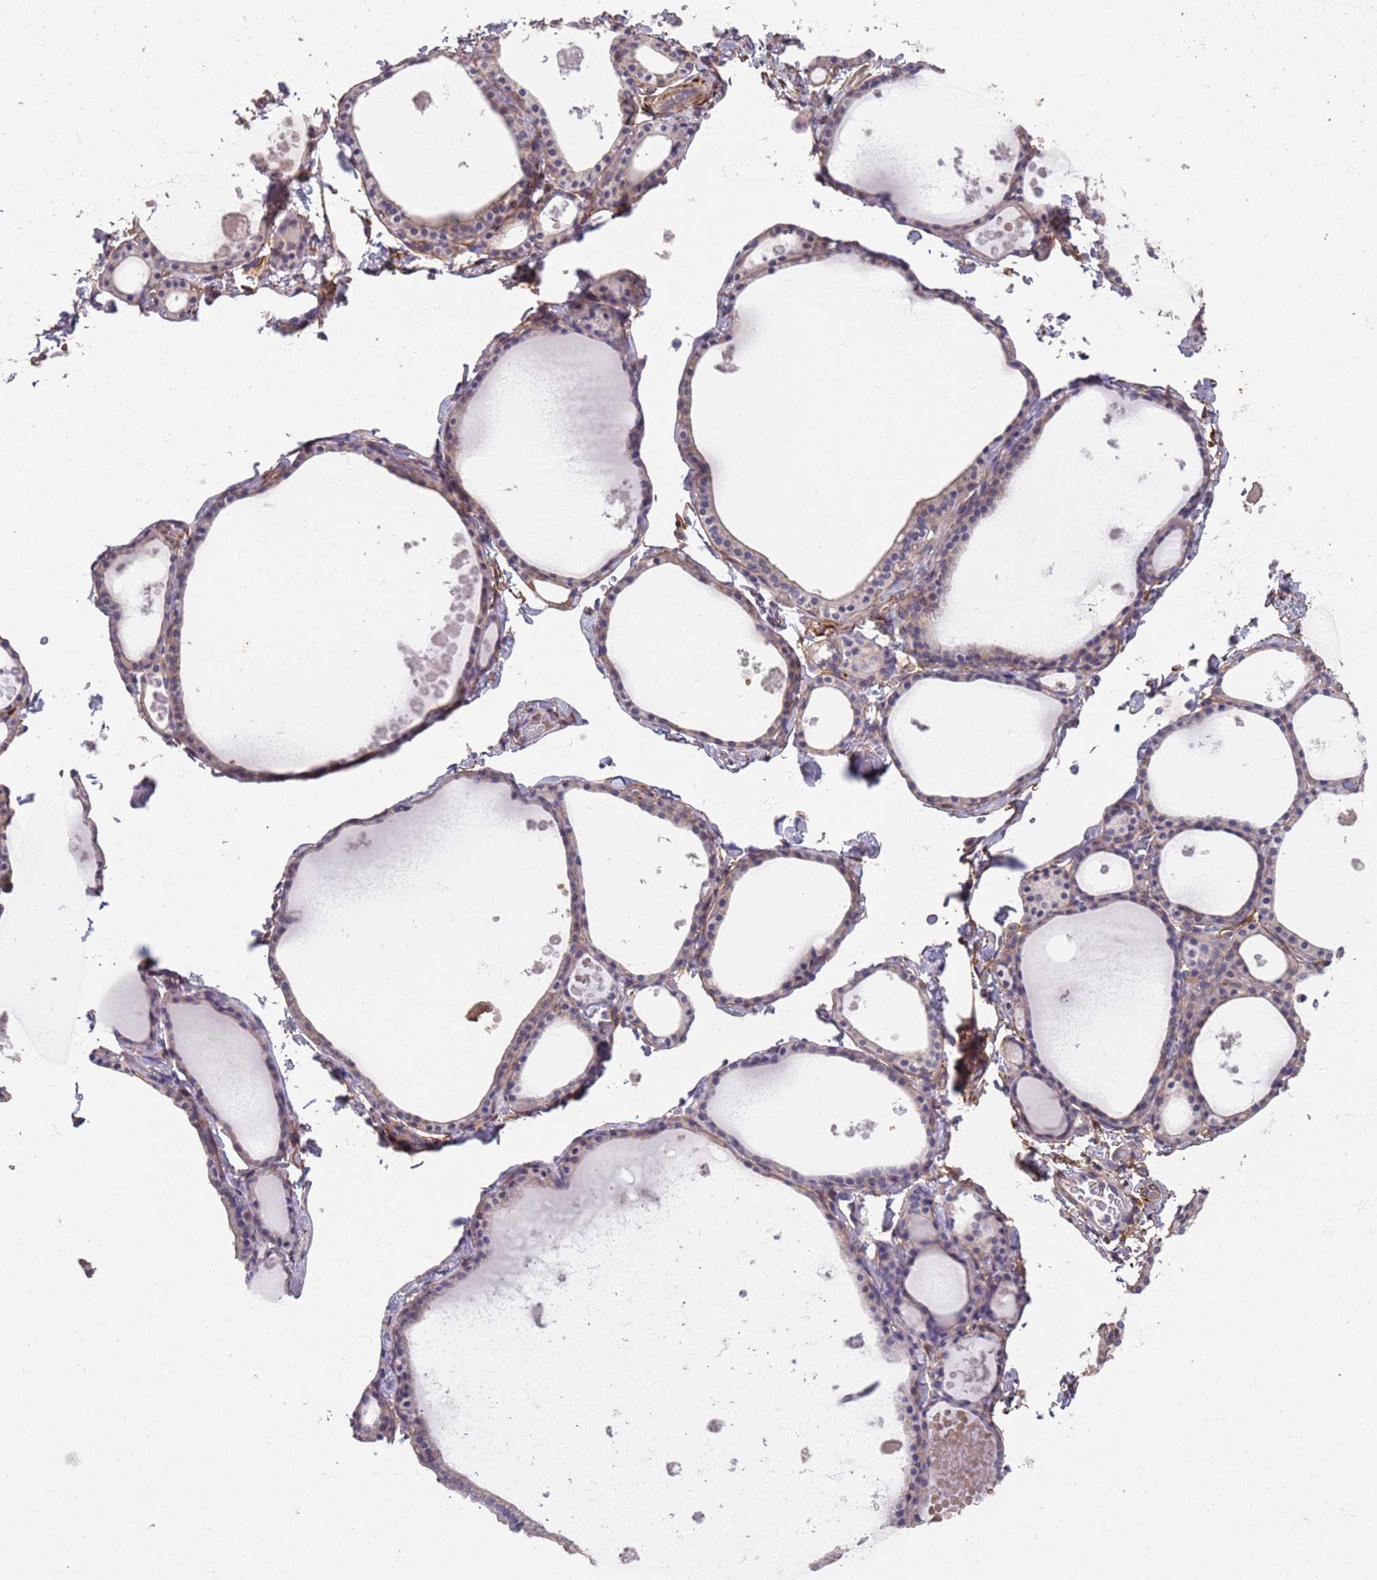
{"staining": {"intensity": "weak", "quantity": ">75%", "location": "cytoplasmic/membranous"}, "tissue": "thyroid gland", "cell_type": "Glandular cells", "image_type": "normal", "snomed": [{"axis": "morphology", "description": "Normal tissue, NOS"}, {"axis": "topography", "description": "Thyroid gland"}], "caption": "About >75% of glandular cells in unremarkable thyroid gland reveal weak cytoplasmic/membranous protein positivity as visualized by brown immunohistochemical staining.", "gene": "ANK2", "patient": {"sex": "male", "age": 56}}